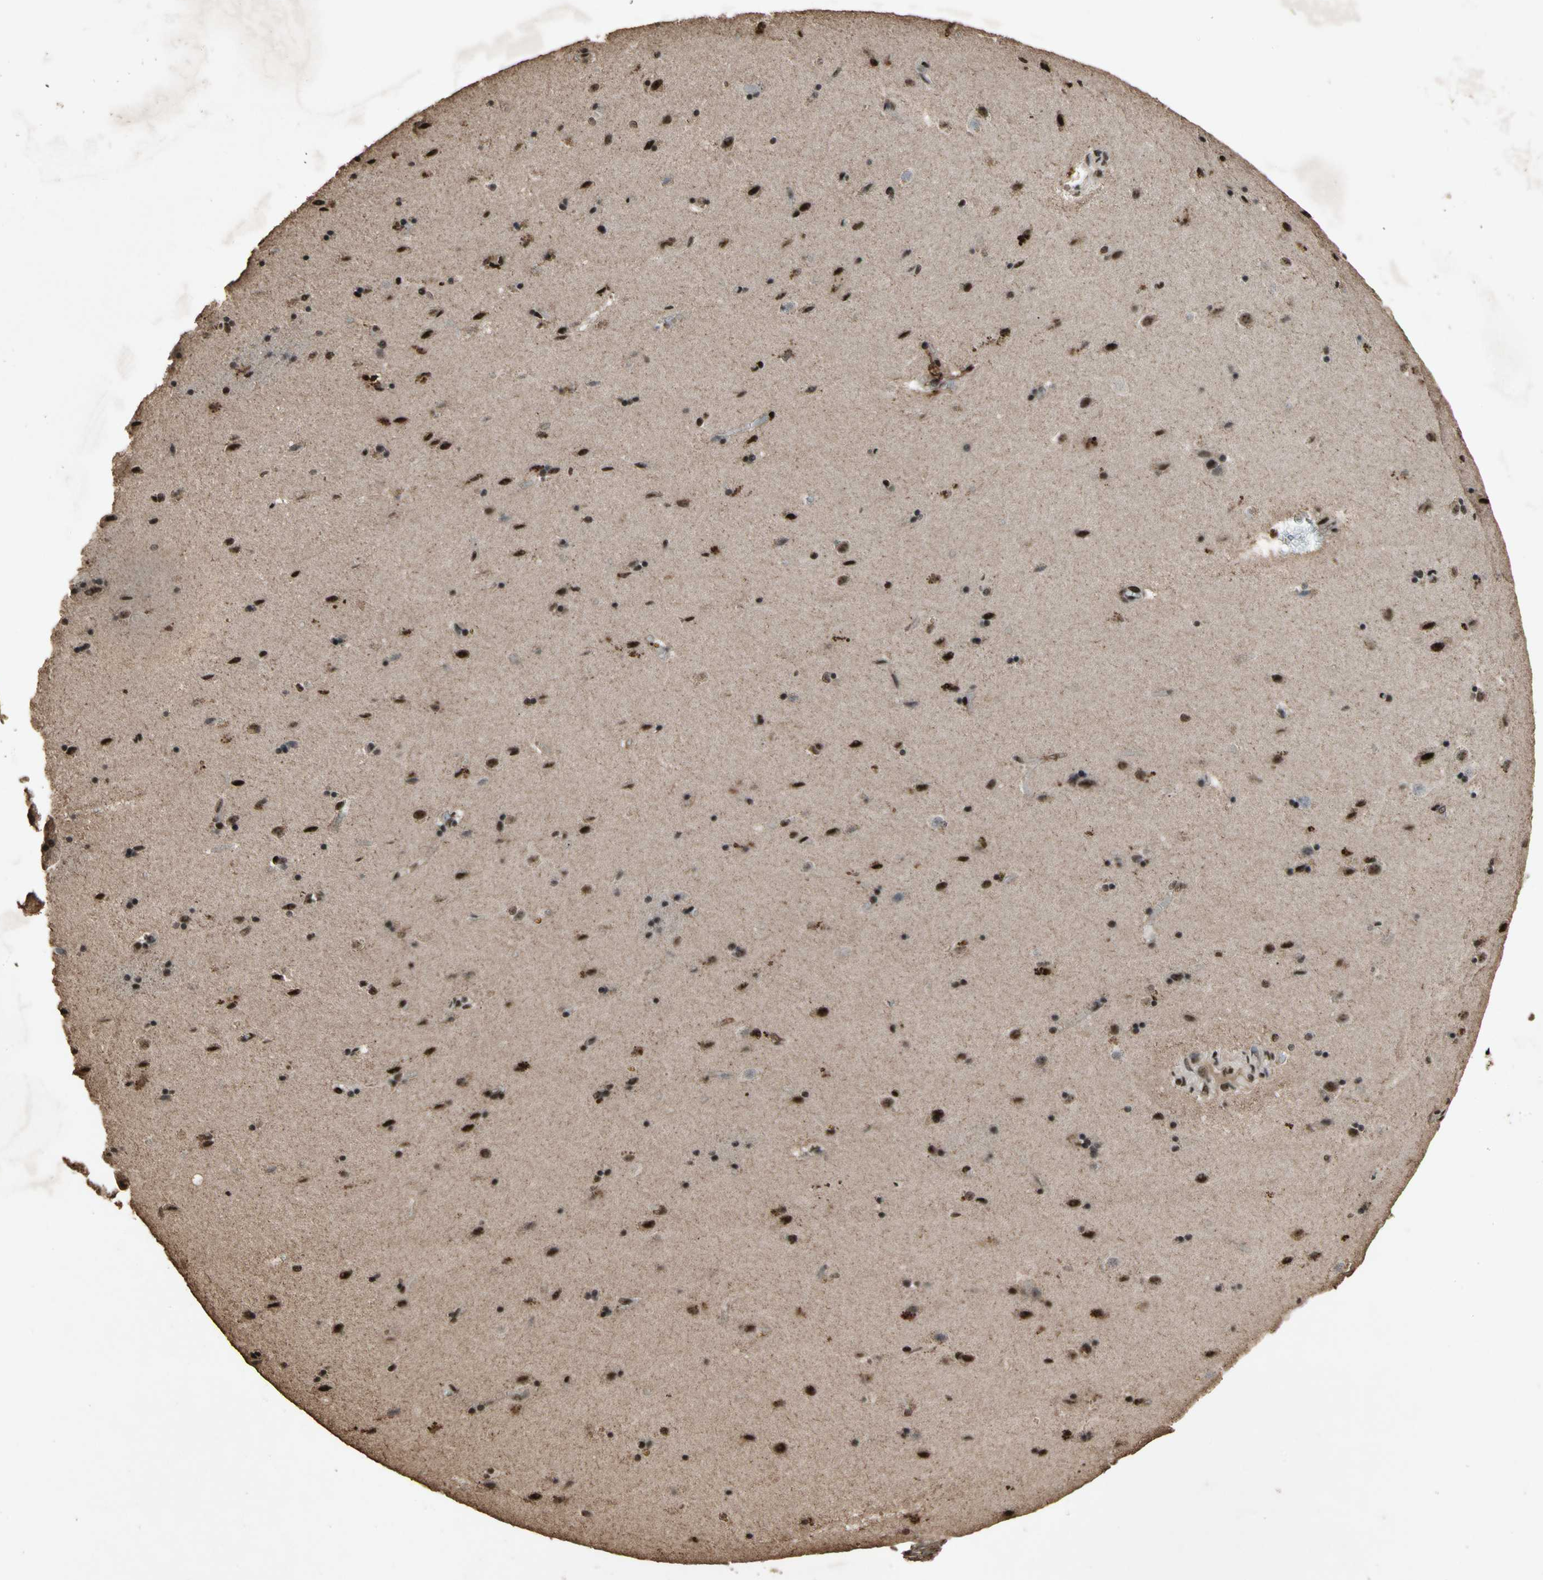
{"staining": {"intensity": "strong", "quantity": ">75%", "location": "nuclear"}, "tissue": "caudate", "cell_type": "Glial cells", "image_type": "normal", "snomed": [{"axis": "morphology", "description": "Normal tissue, NOS"}, {"axis": "topography", "description": "Lateral ventricle wall"}], "caption": "IHC photomicrograph of unremarkable caudate: human caudate stained using immunohistochemistry displays high levels of strong protein expression localized specifically in the nuclear of glial cells, appearing as a nuclear brown color.", "gene": "TBX2", "patient": {"sex": "female", "age": 54}}